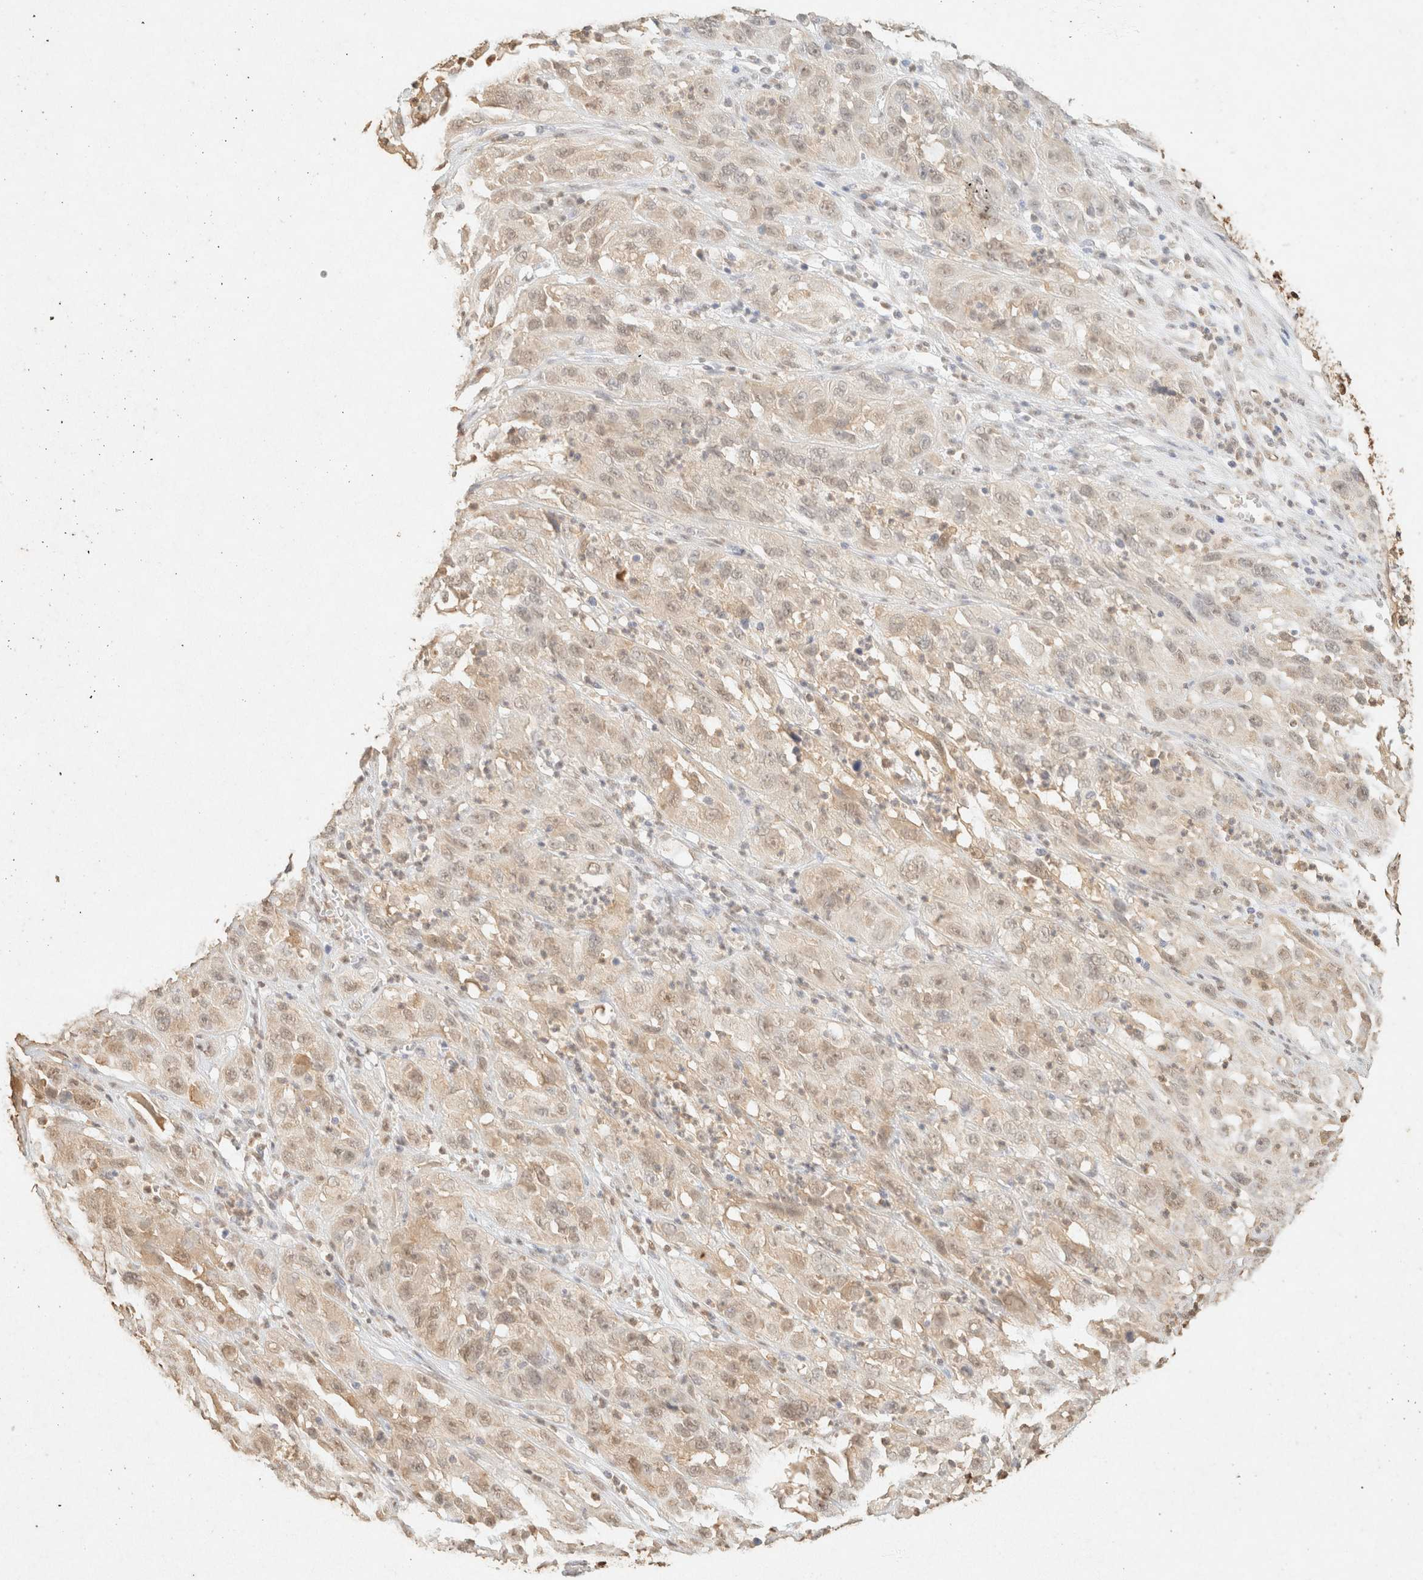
{"staining": {"intensity": "weak", "quantity": "25%-75%", "location": "cytoplasmic/membranous,nuclear"}, "tissue": "cervical cancer", "cell_type": "Tumor cells", "image_type": "cancer", "snomed": [{"axis": "morphology", "description": "Squamous cell carcinoma, NOS"}, {"axis": "topography", "description": "Cervix"}], "caption": "Weak cytoplasmic/membranous and nuclear protein staining is identified in about 25%-75% of tumor cells in cervical squamous cell carcinoma.", "gene": "S100A13", "patient": {"sex": "female", "age": 32}}